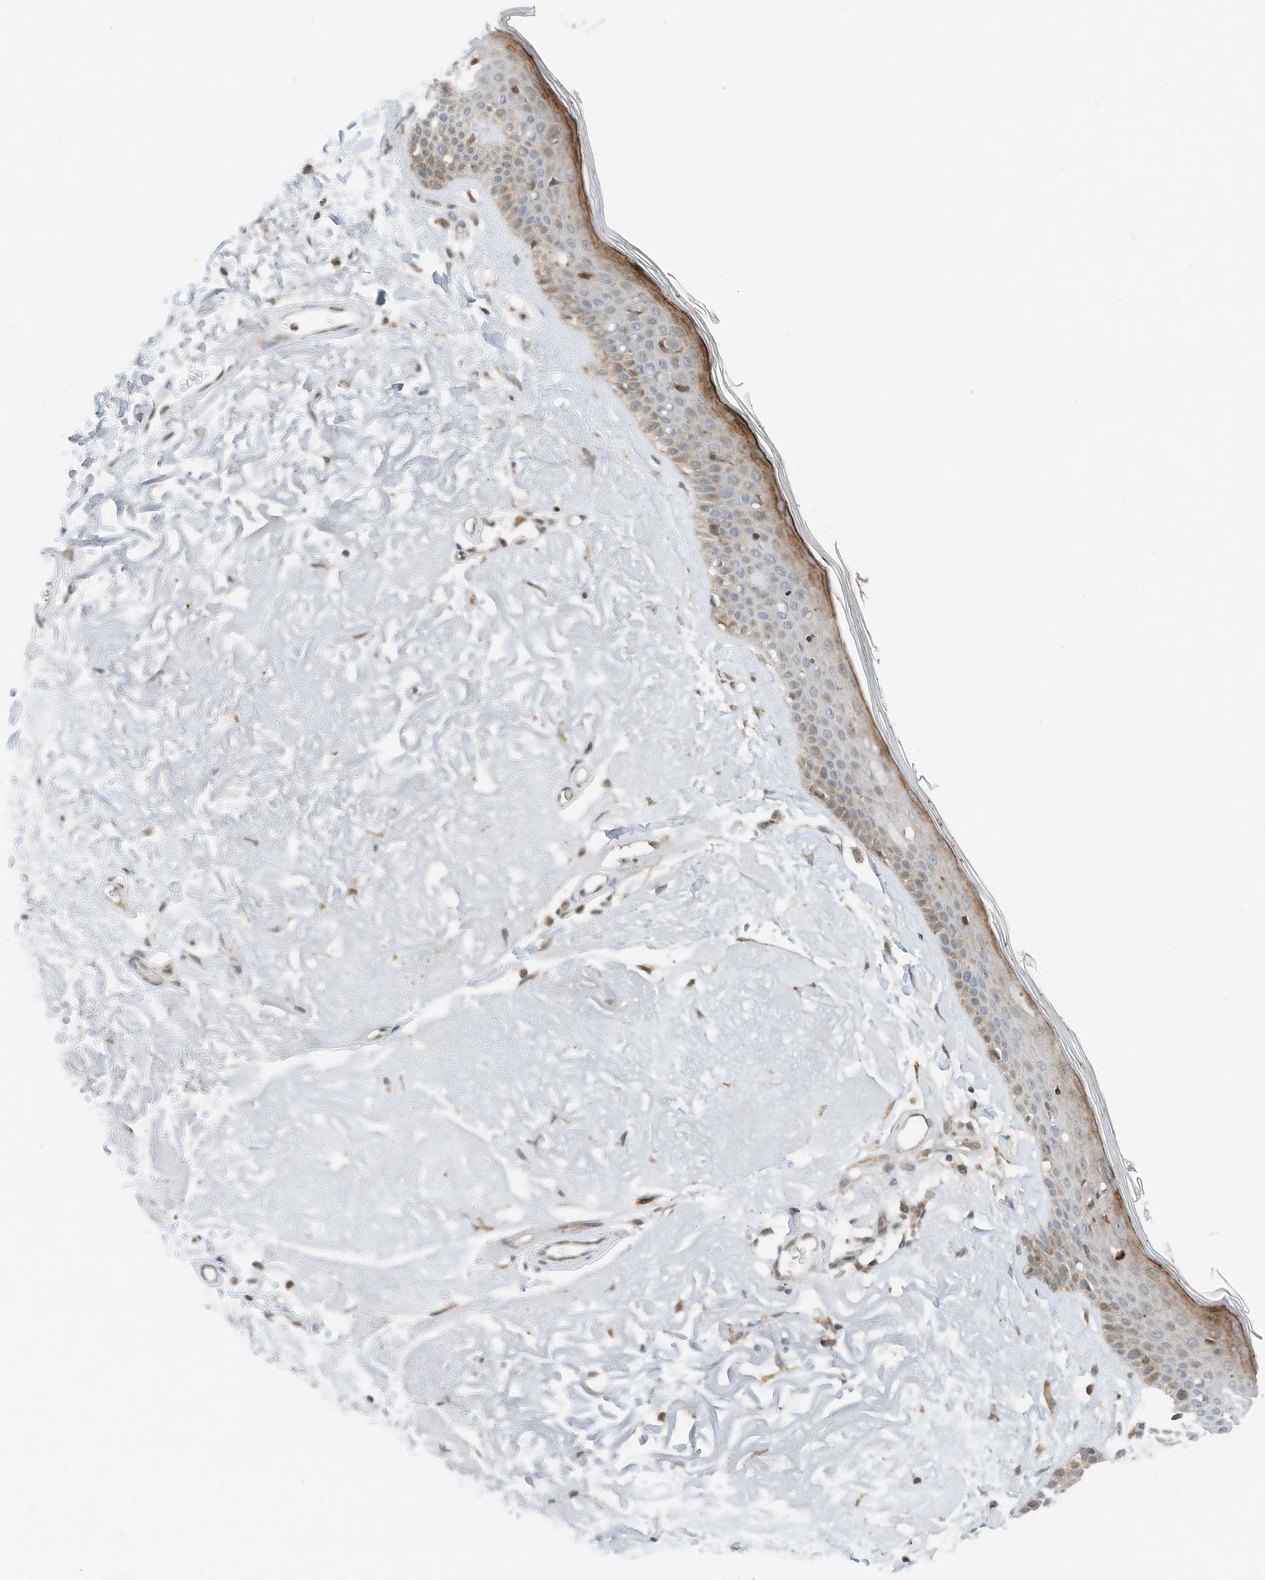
{"staining": {"intensity": "moderate", "quantity": ">75%", "location": "cytoplasmic/membranous"}, "tissue": "skin", "cell_type": "Fibroblasts", "image_type": "normal", "snomed": [{"axis": "morphology", "description": "Normal tissue, NOS"}, {"axis": "topography", "description": "Skin"}, {"axis": "topography", "description": "Skeletal muscle"}], "caption": "Protein staining by immunohistochemistry reveals moderate cytoplasmic/membranous expression in about >75% of fibroblasts in benign skin. The staining is performed using DAB brown chromogen to label protein expression. The nuclei are counter-stained blue using hematoxylin.", "gene": "RMND1", "patient": {"sex": "male", "age": 83}}